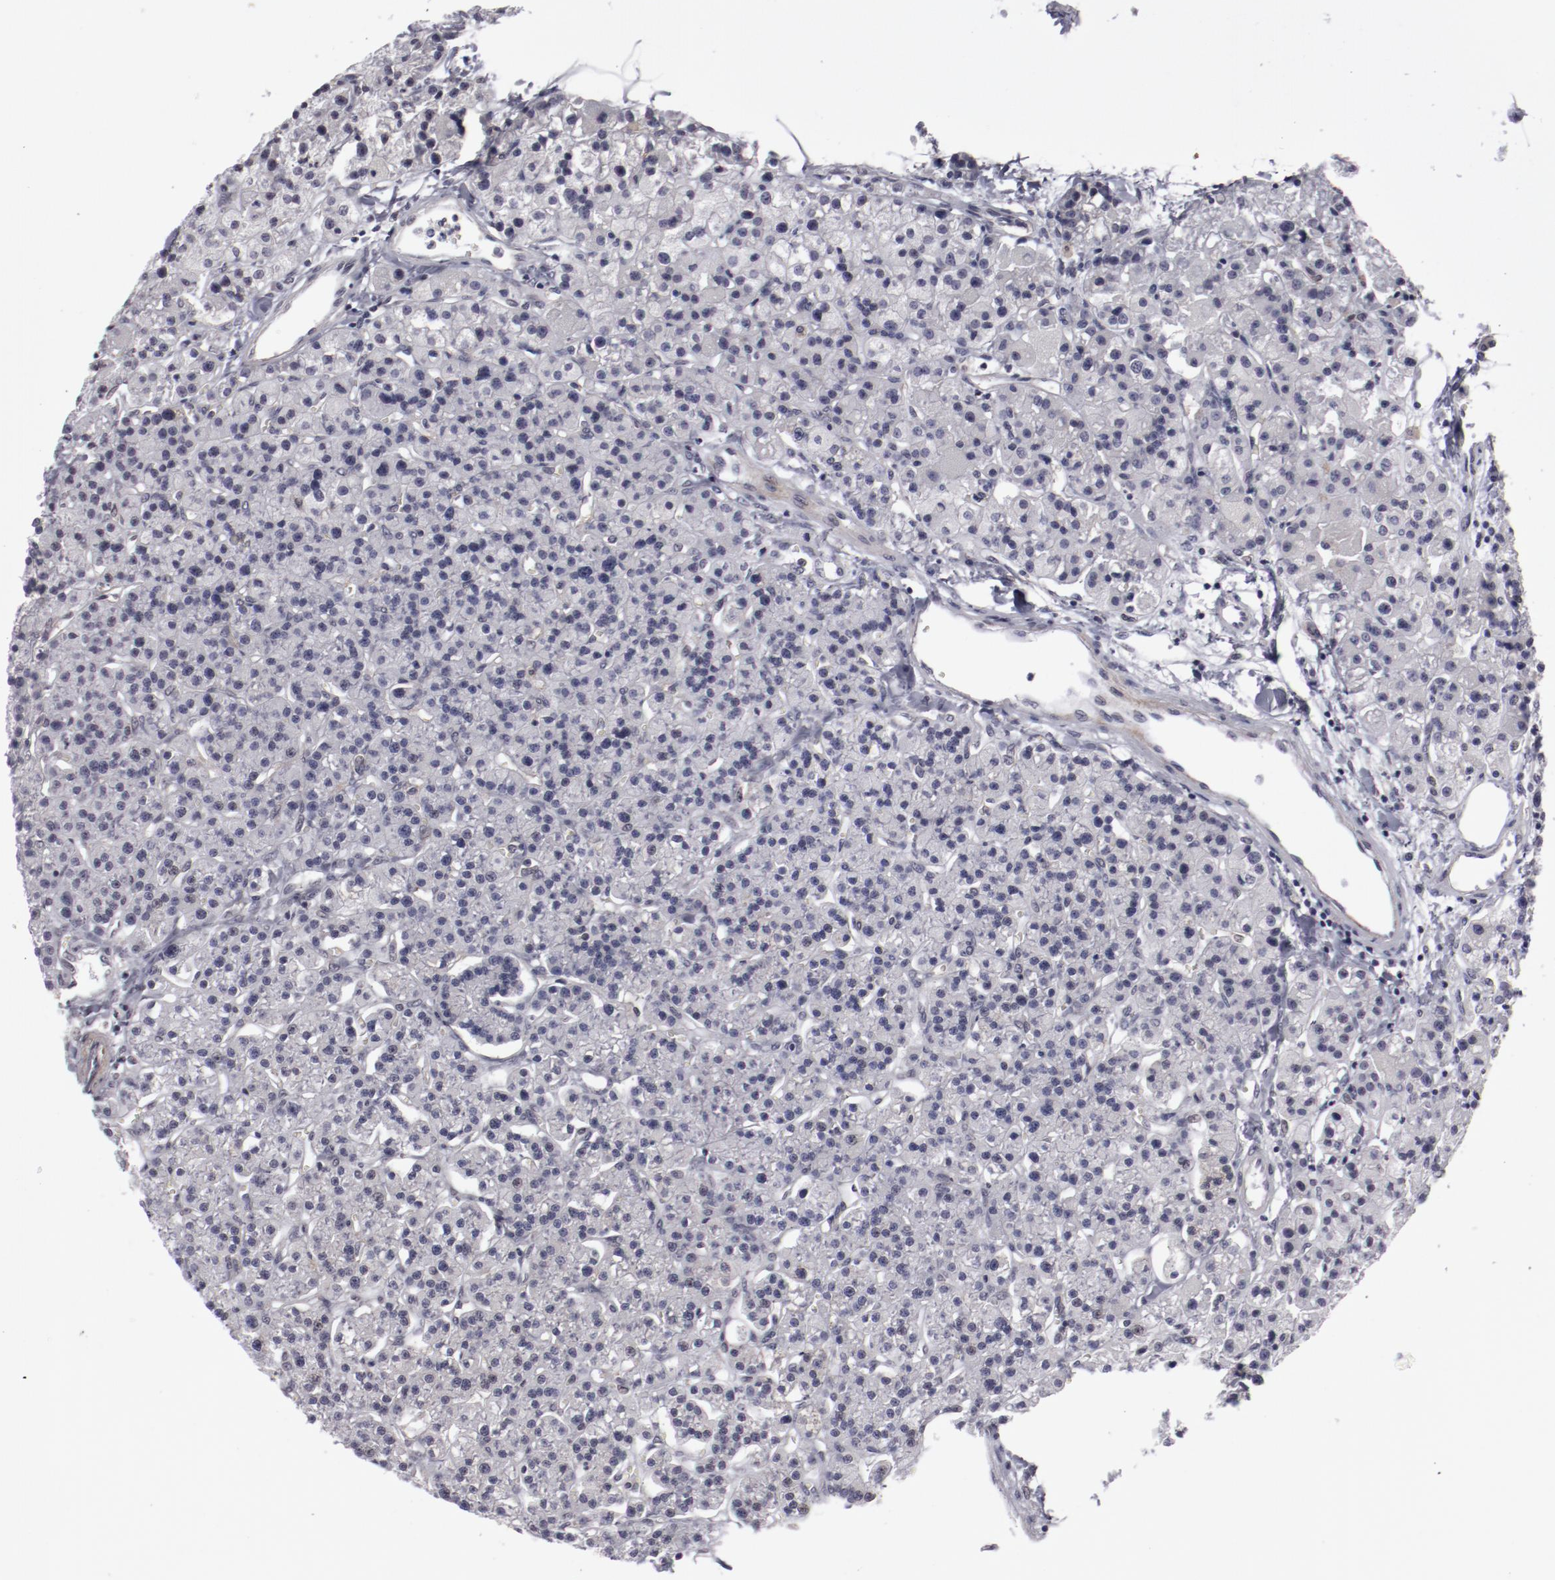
{"staining": {"intensity": "negative", "quantity": "none", "location": "none"}, "tissue": "parathyroid gland", "cell_type": "Glandular cells", "image_type": "normal", "snomed": [{"axis": "morphology", "description": "Normal tissue, NOS"}, {"axis": "topography", "description": "Parathyroid gland"}], "caption": "Parathyroid gland was stained to show a protein in brown. There is no significant expression in glandular cells. (Immunohistochemistry (ihc), brightfield microscopy, high magnification).", "gene": "LEF1", "patient": {"sex": "female", "age": 58}}